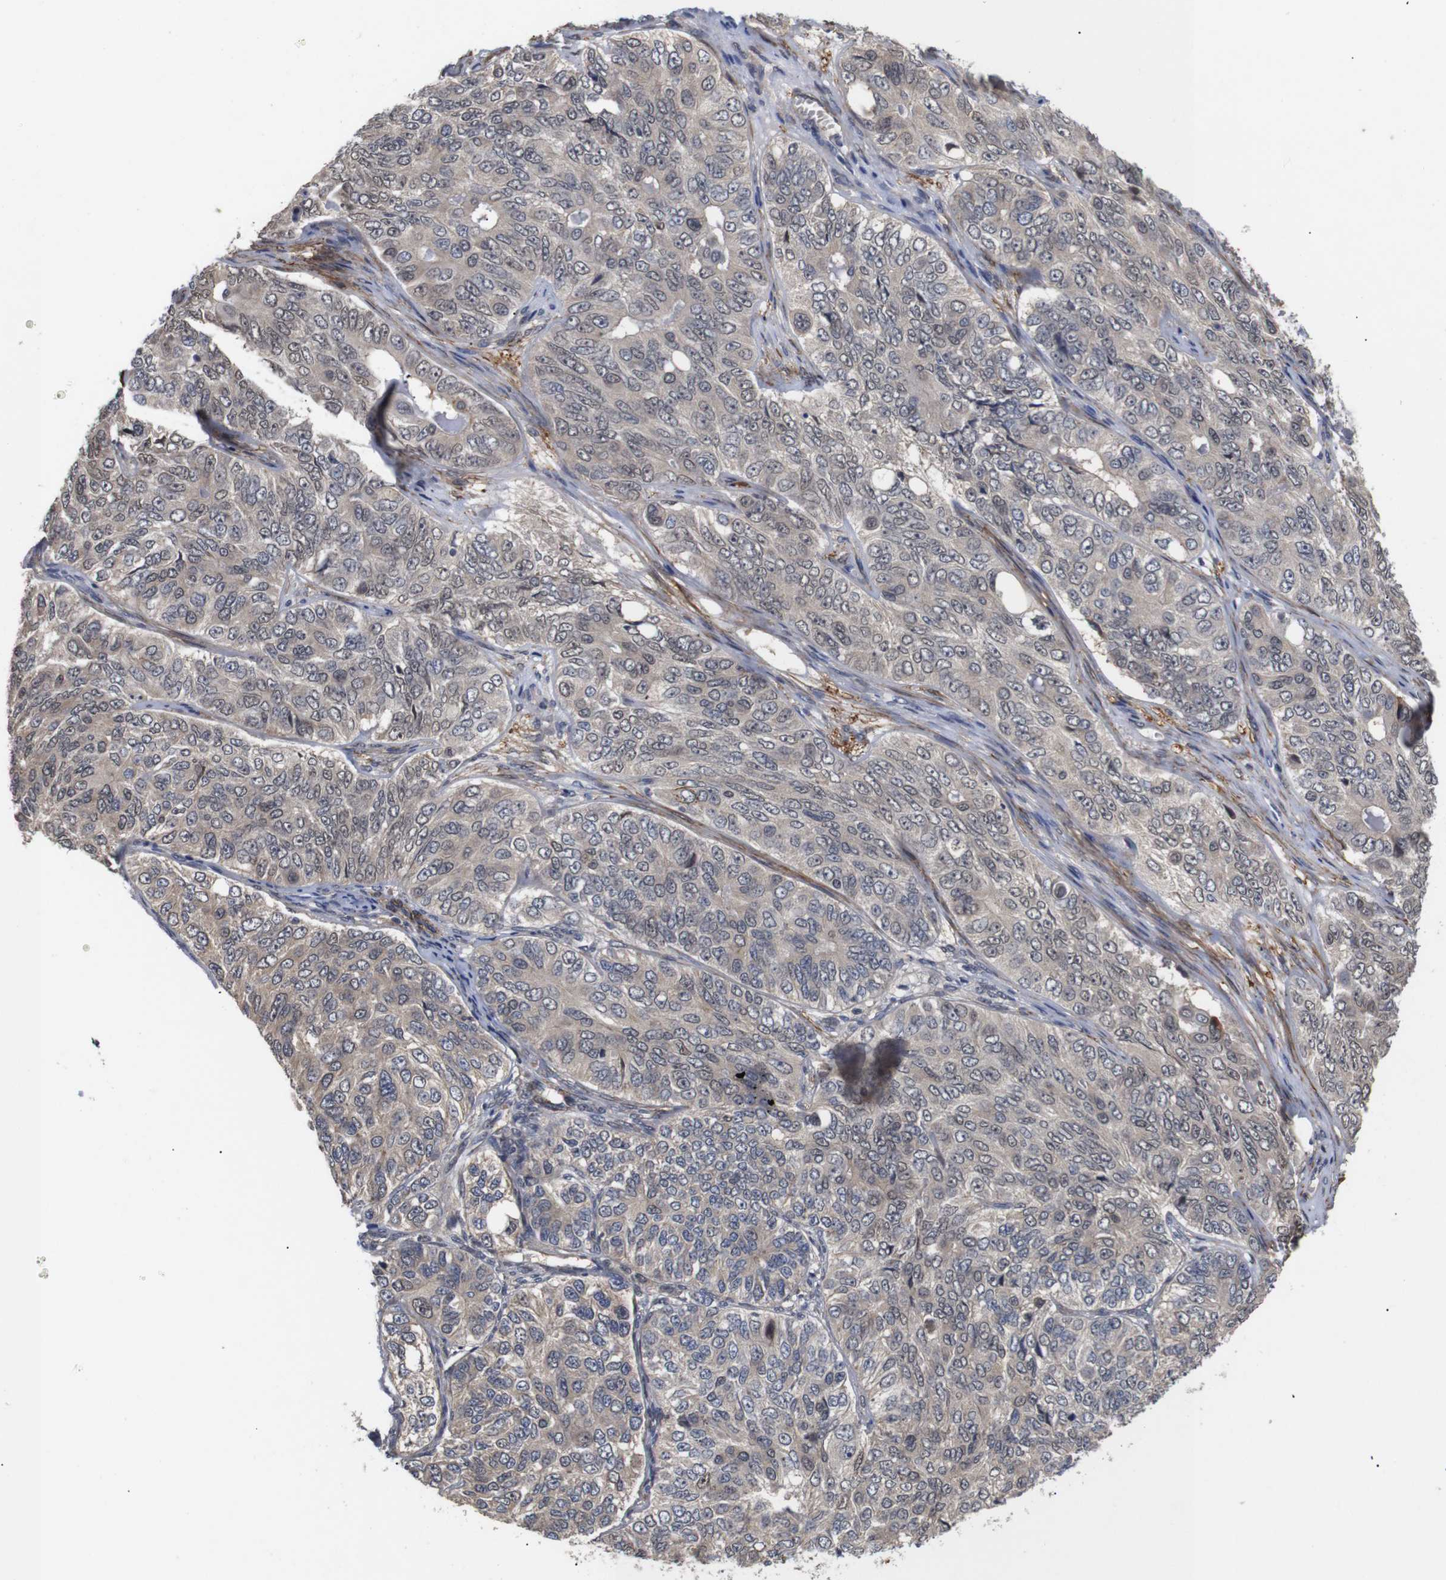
{"staining": {"intensity": "weak", "quantity": ">75%", "location": "cytoplasmic/membranous,nuclear"}, "tissue": "ovarian cancer", "cell_type": "Tumor cells", "image_type": "cancer", "snomed": [{"axis": "morphology", "description": "Carcinoma, endometroid"}, {"axis": "topography", "description": "Ovary"}], "caption": "Ovarian cancer was stained to show a protein in brown. There is low levels of weak cytoplasmic/membranous and nuclear expression in about >75% of tumor cells.", "gene": "PDLIM5", "patient": {"sex": "female", "age": 51}}